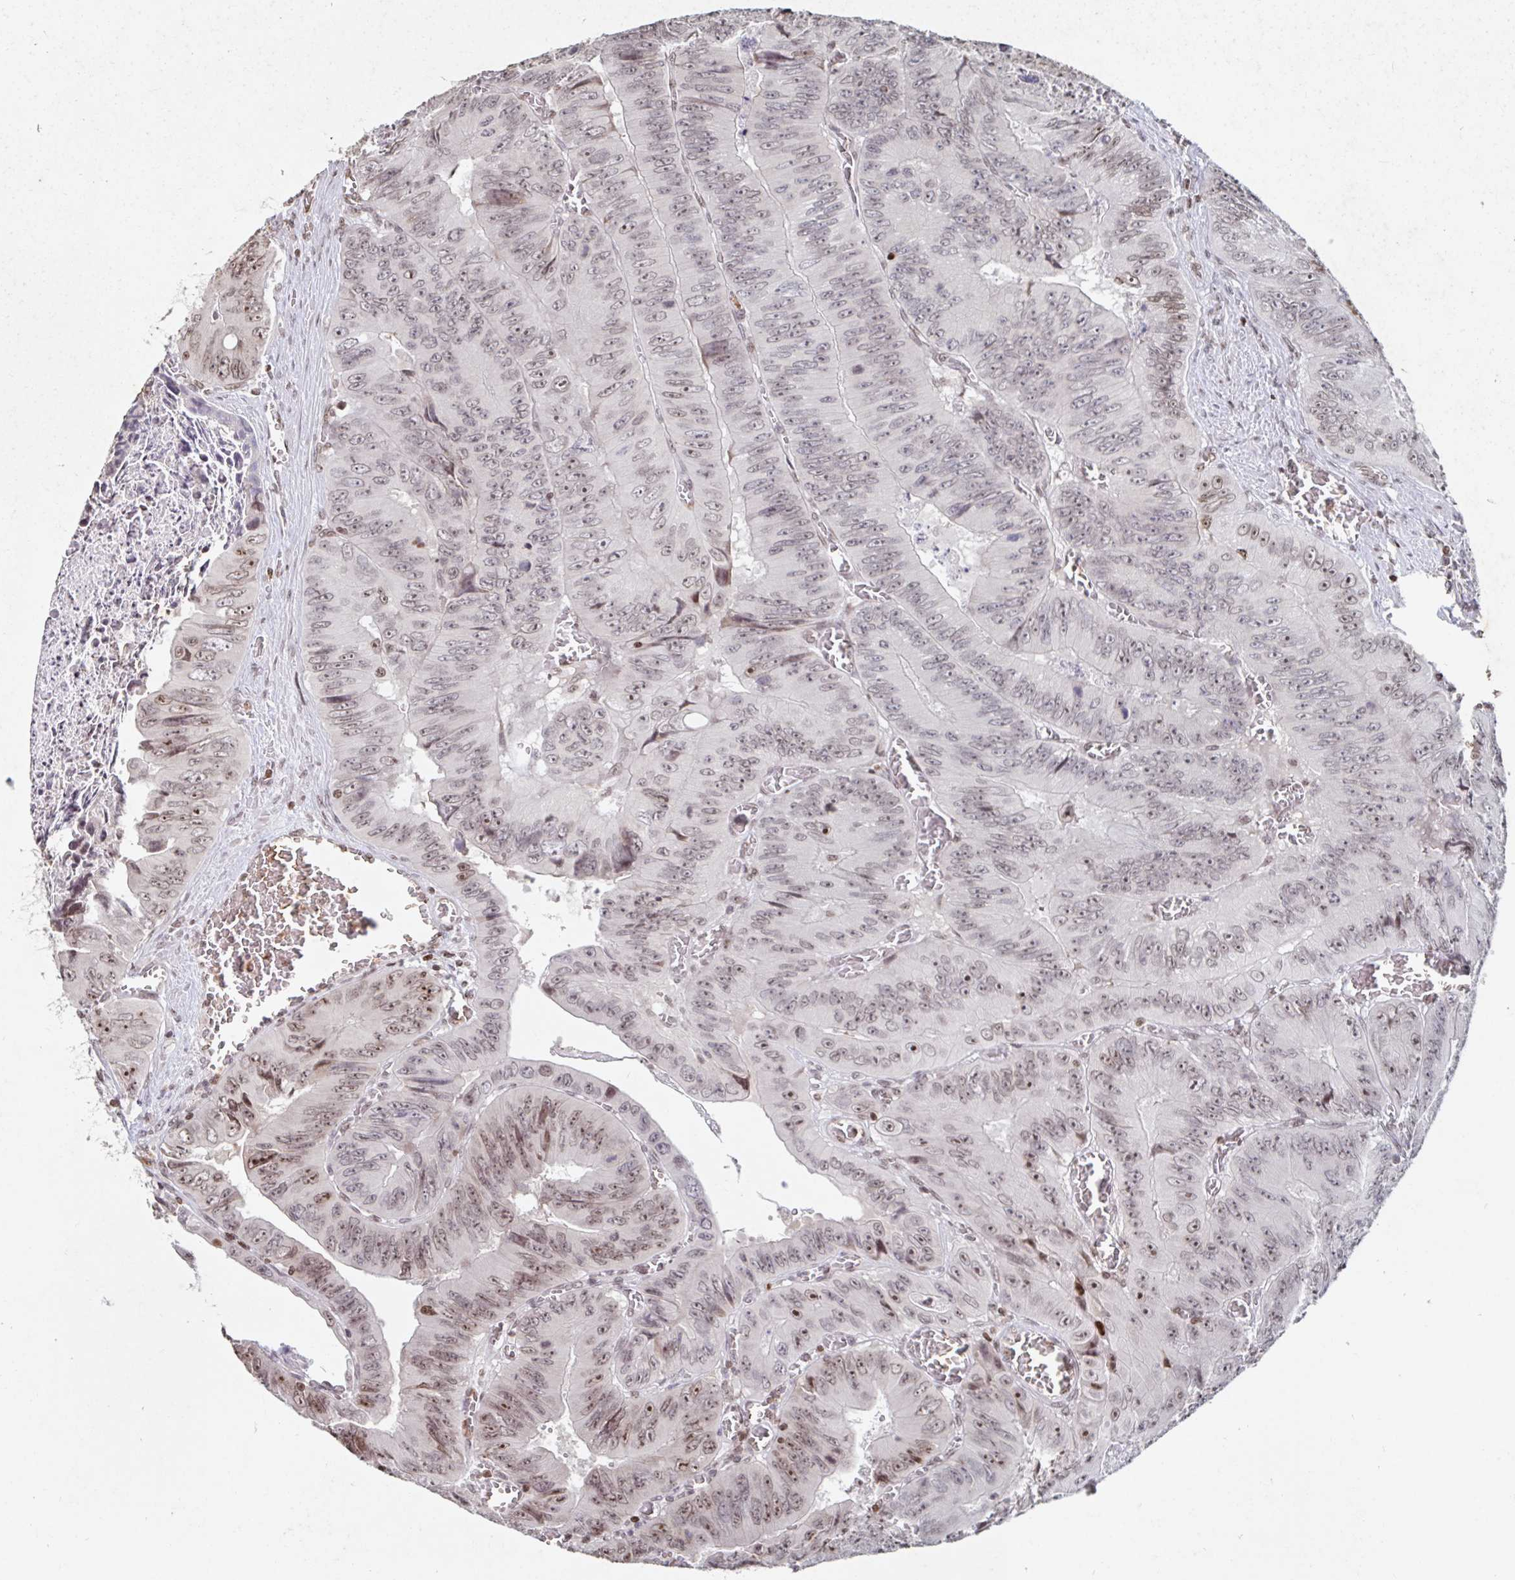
{"staining": {"intensity": "moderate", "quantity": ">75%", "location": "nuclear"}, "tissue": "colorectal cancer", "cell_type": "Tumor cells", "image_type": "cancer", "snomed": [{"axis": "morphology", "description": "Adenocarcinoma, NOS"}, {"axis": "topography", "description": "Colon"}], "caption": "Tumor cells demonstrate moderate nuclear expression in approximately >75% of cells in colorectal adenocarcinoma.", "gene": "C19orf53", "patient": {"sex": "female", "age": 84}}